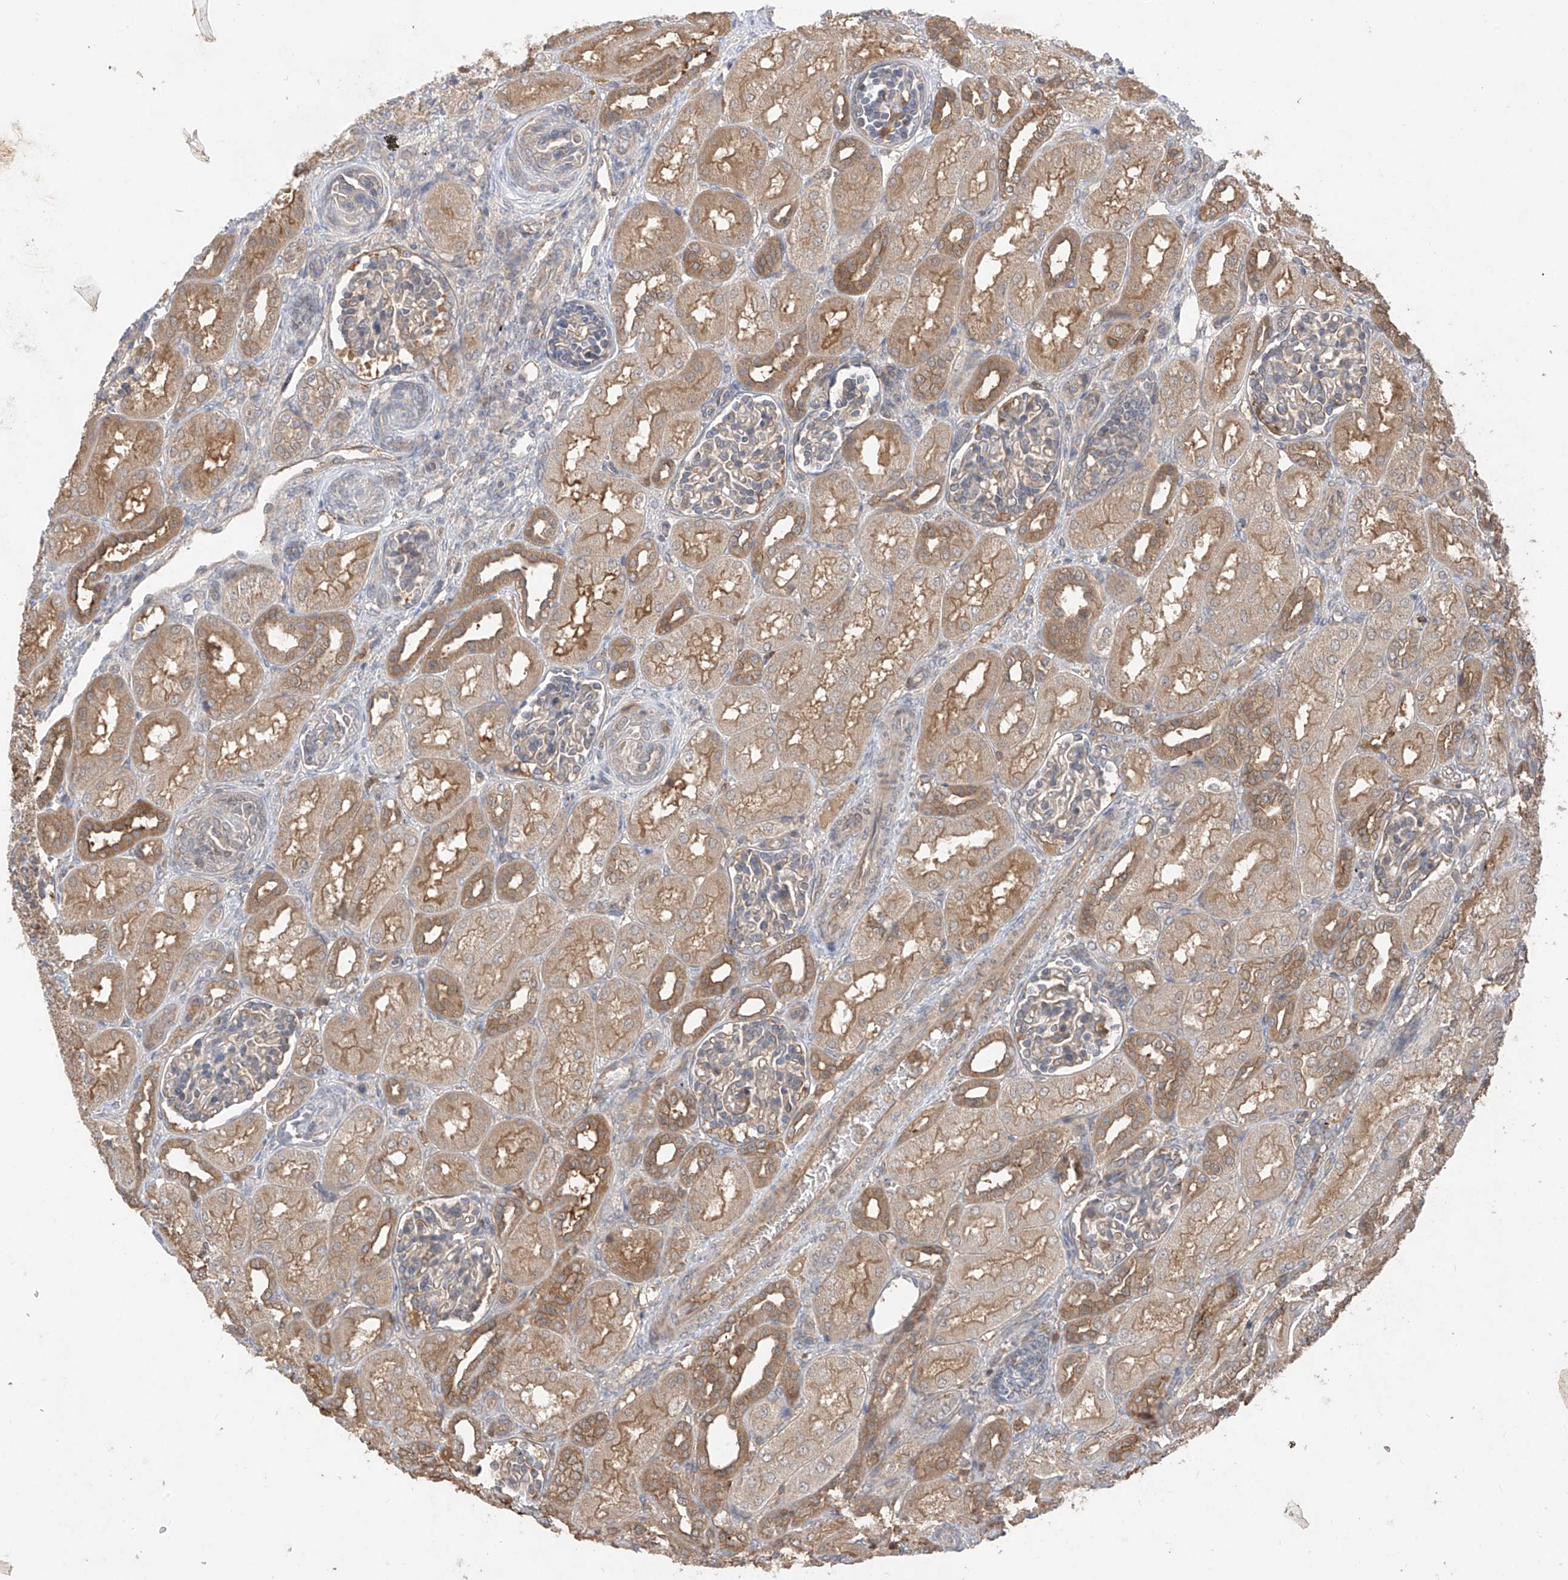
{"staining": {"intensity": "weak", "quantity": "<25%", "location": "cytoplasmic/membranous"}, "tissue": "kidney", "cell_type": "Cells in glomeruli", "image_type": "normal", "snomed": [{"axis": "morphology", "description": "Normal tissue, NOS"}, {"axis": "morphology", "description": "Neoplasm, malignant, NOS"}, {"axis": "topography", "description": "Kidney"}], "caption": "Human kidney stained for a protein using immunohistochemistry reveals no positivity in cells in glomeruli.", "gene": "CACNA2D4", "patient": {"sex": "female", "age": 1}}